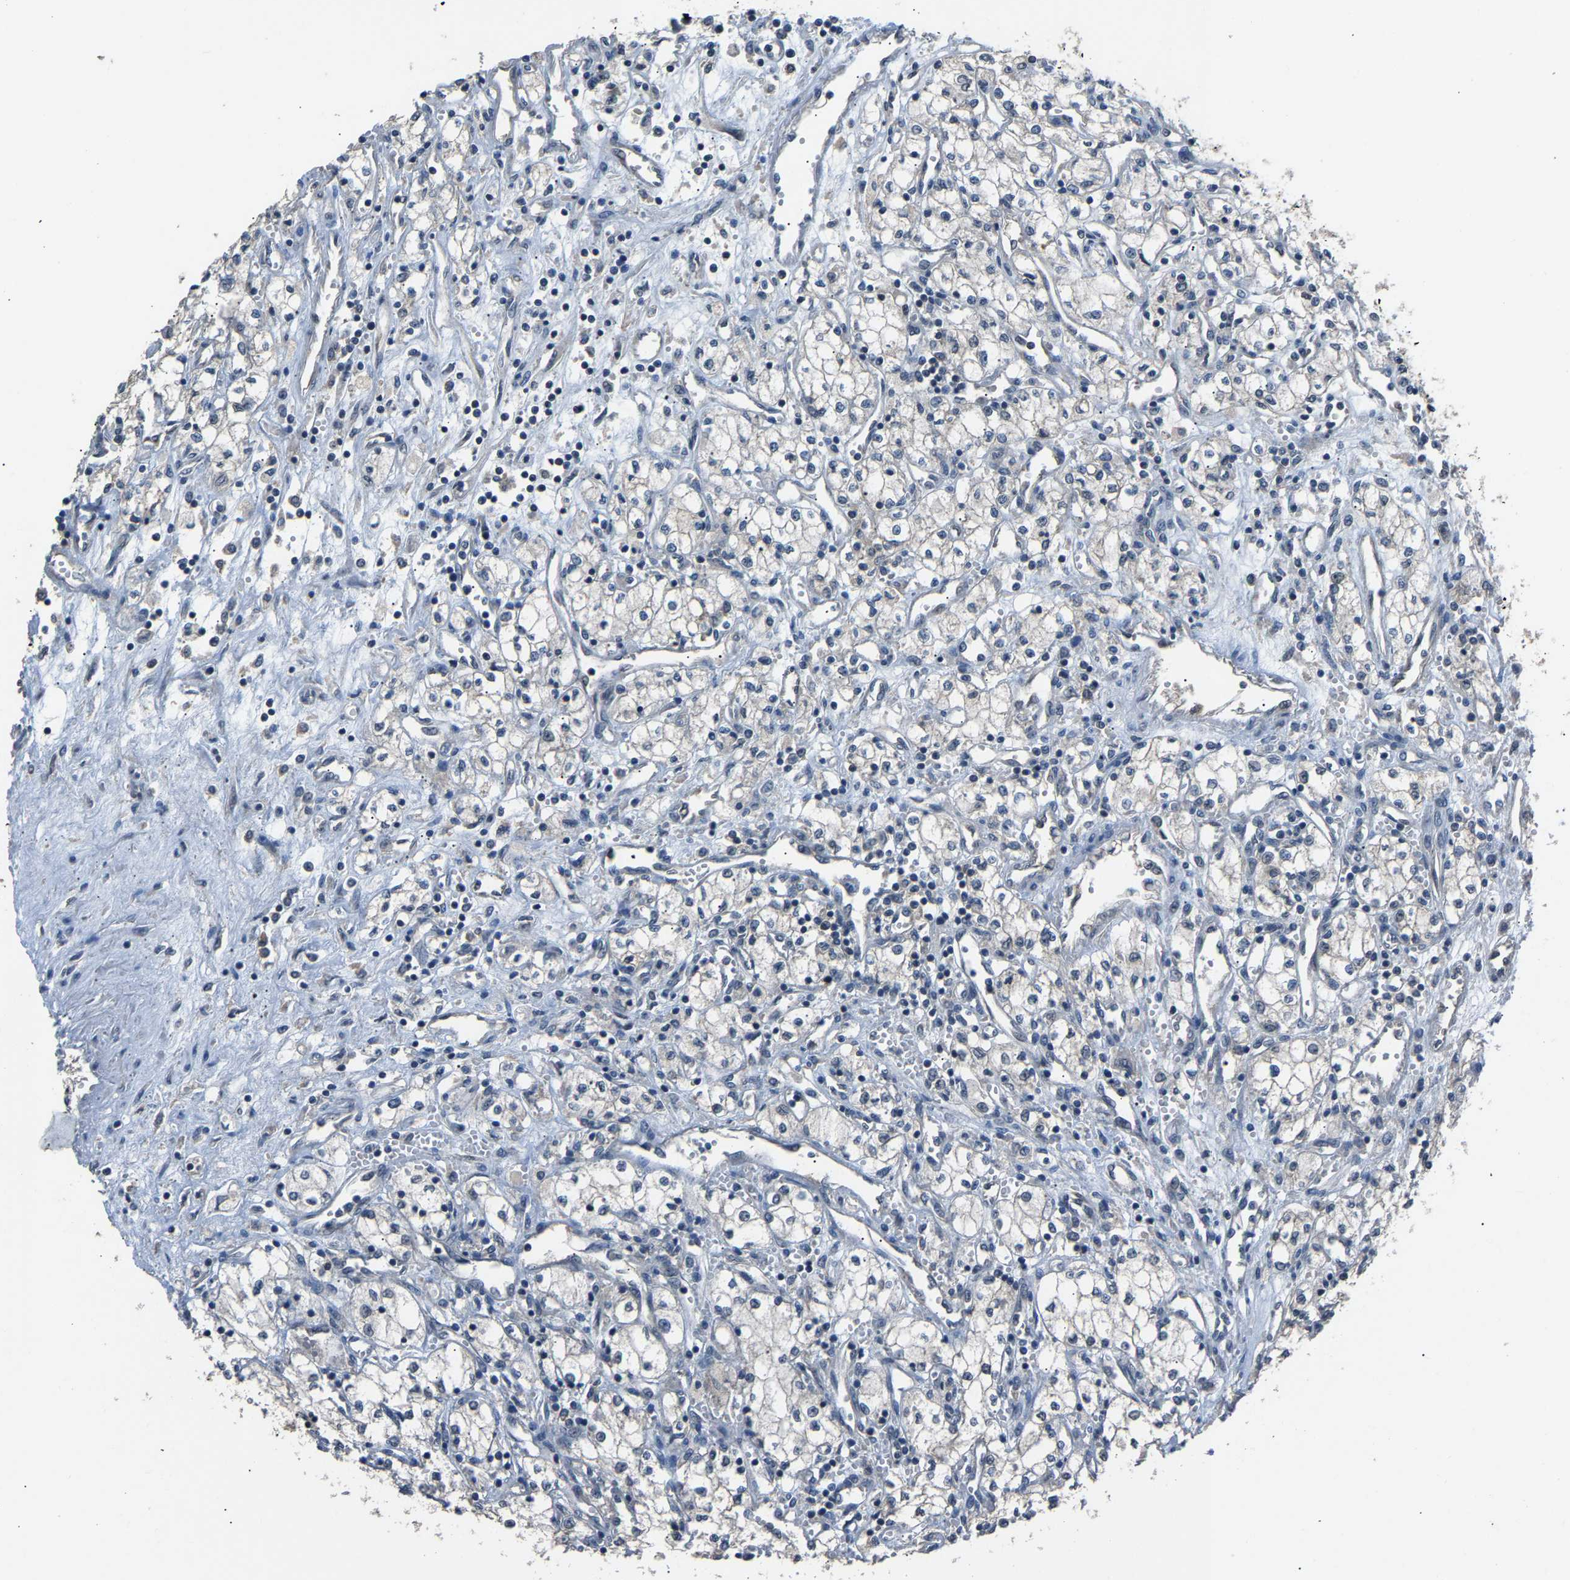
{"staining": {"intensity": "weak", "quantity": "<25%", "location": "cytoplasmic/membranous"}, "tissue": "renal cancer", "cell_type": "Tumor cells", "image_type": "cancer", "snomed": [{"axis": "morphology", "description": "Adenocarcinoma, NOS"}, {"axis": "topography", "description": "Kidney"}], "caption": "The immunohistochemistry (IHC) micrograph has no significant positivity in tumor cells of renal cancer tissue. (DAB (3,3'-diaminobenzidine) immunohistochemistry visualized using brightfield microscopy, high magnification).", "gene": "ABCC9", "patient": {"sex": "male", "age": 59}}